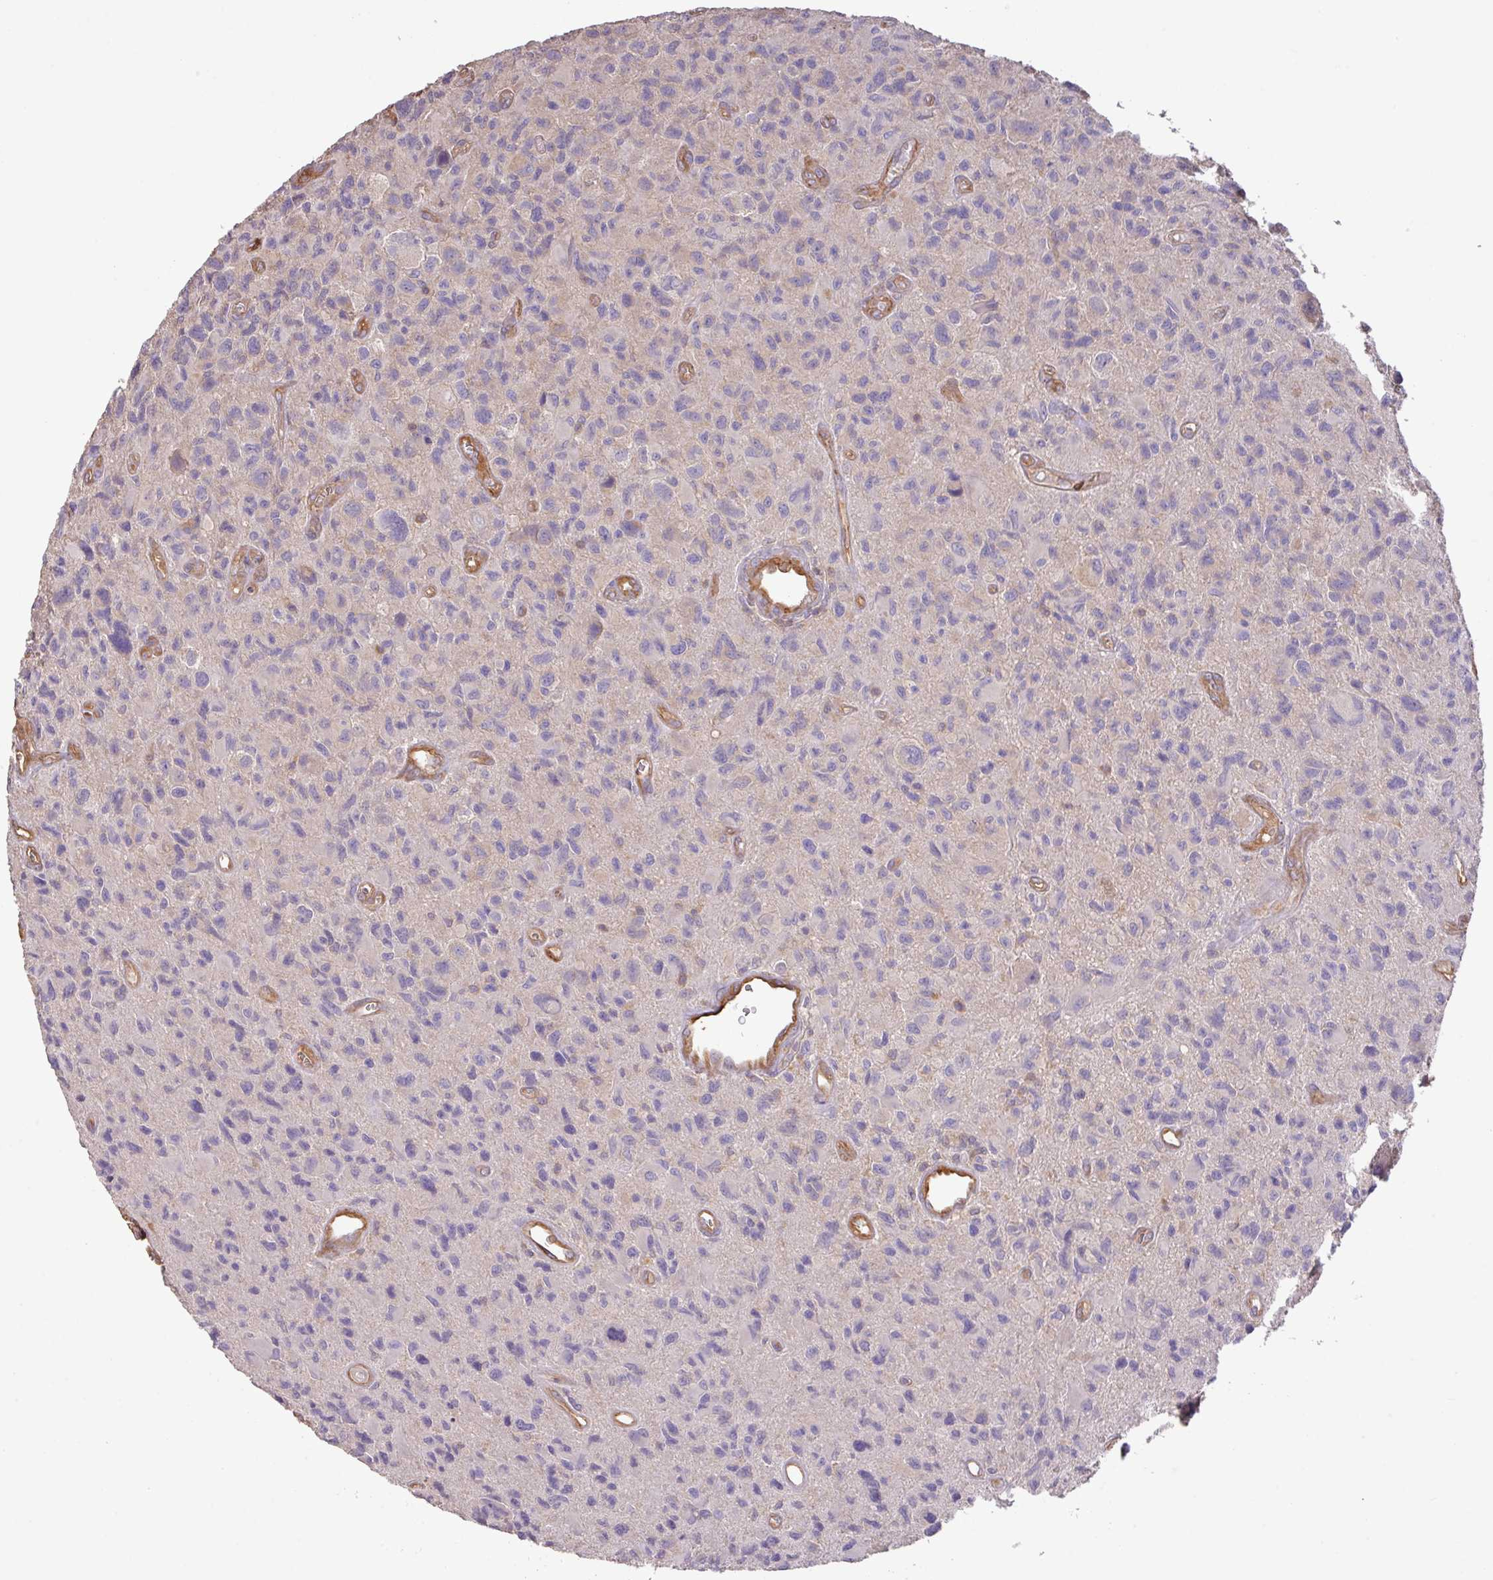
{"staining": {"intensity": "negative", "quantity": "none", "location": "none"}, "tissue": "glioma", "cell_type": "Tumor cells", "image_type": "cancer", "snomed": [{"axis": "morphology", "description": "Glioma, malignant, High grade"}, {"axis": "topography", "description": "Brain"}], "caption": "This is an IHC photomicrograph of high-grade glioma (malignant). There is no staining in tumor cells.", "gene": "CALML4", "patient": {"sex": "male", "age": 76}}